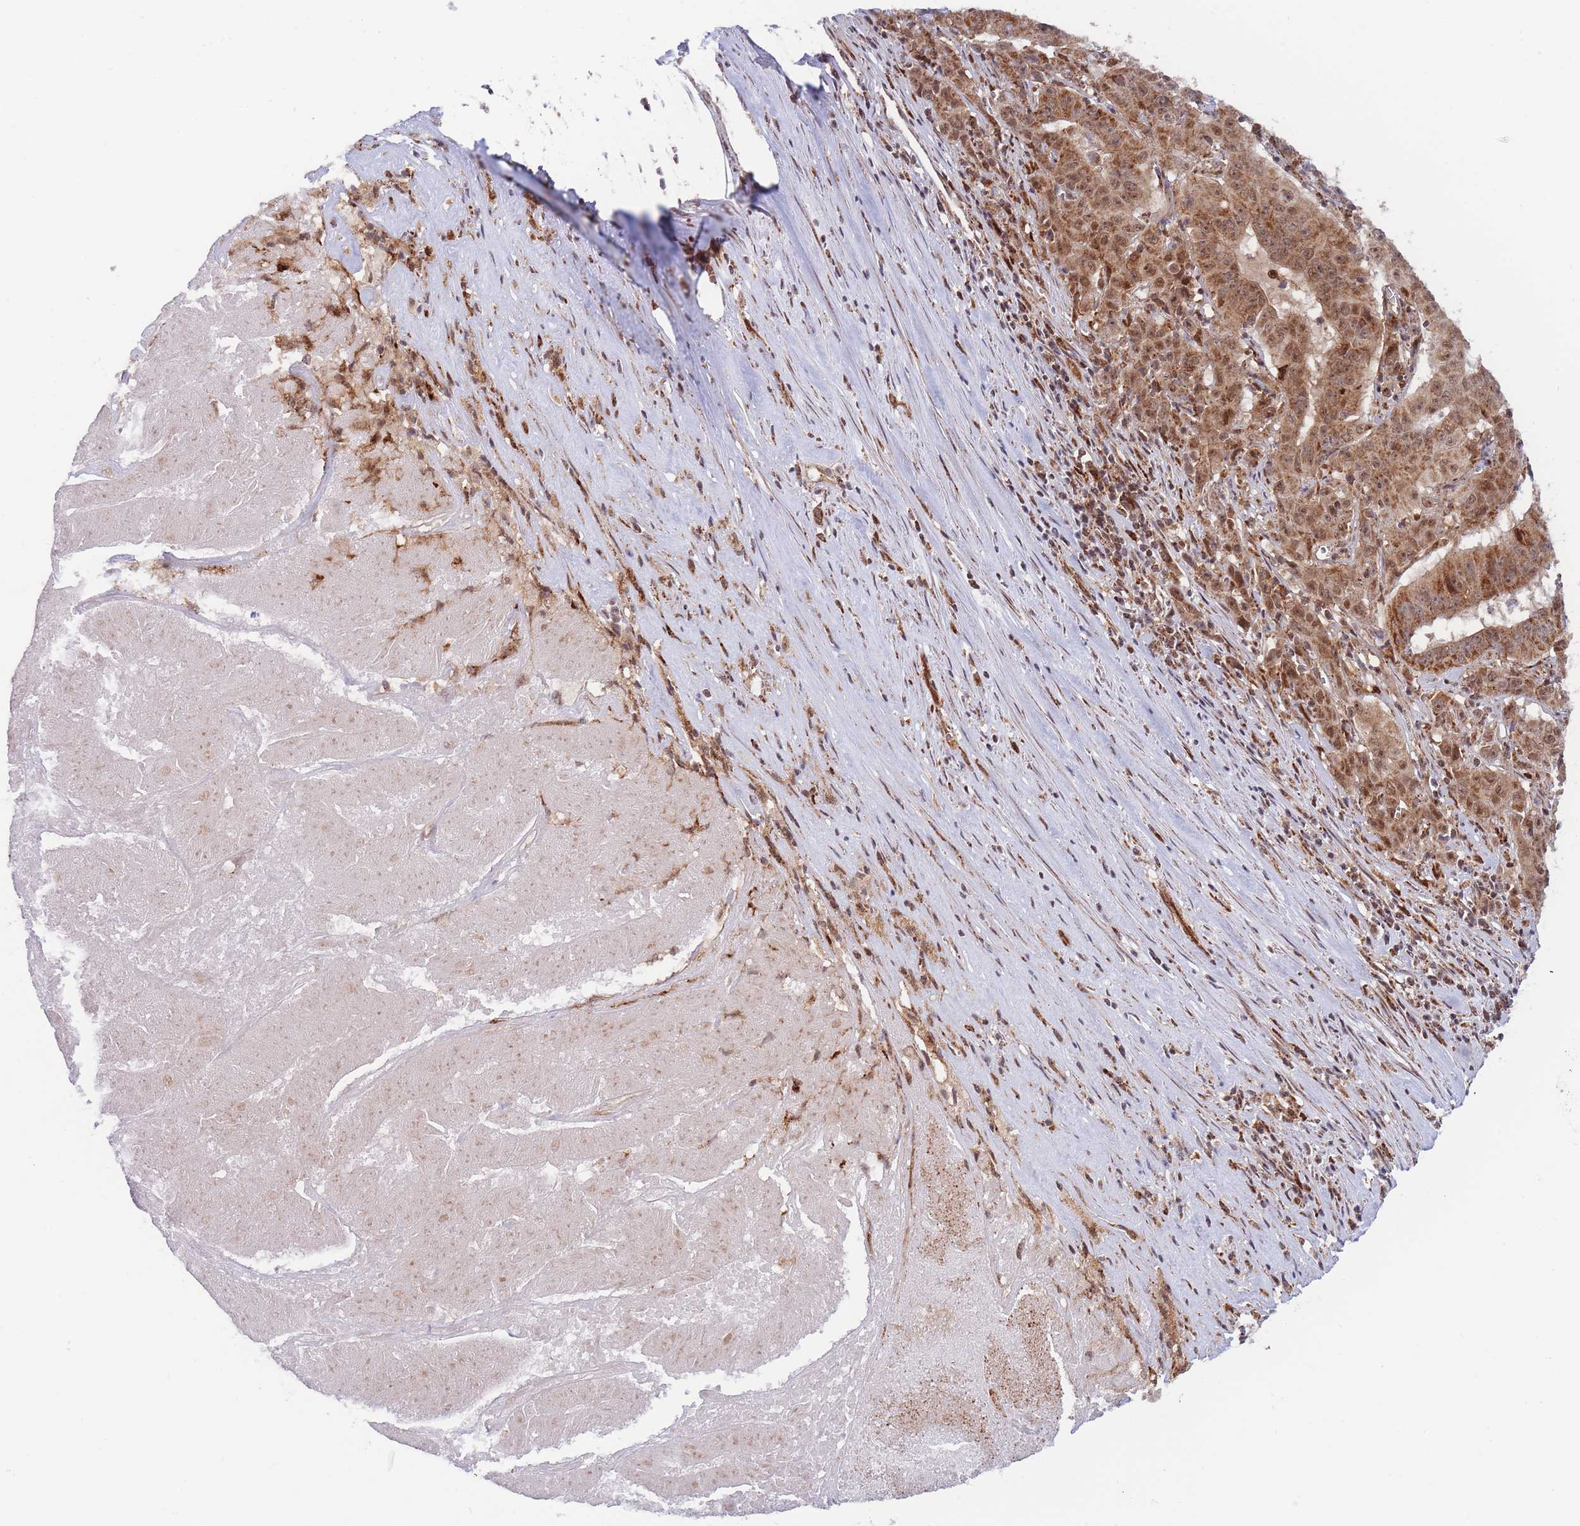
{"staining": {"intensity": "moderate", "quantity": ">75%", "location": "cytoplasmic/membranous,nuclear"}, "tissue": "pancreatic cancer", "cell_type": "Tumor cells", "image_type": "cancer", "snomed": [{"axis": "morphology", "description": "Adenocarcinoma, NOS"}, {"axis": "topography", "description": "Pancreas"}], "caption": "Adenocarcinoma (pancreatic) stained for a protein reveals moderate cytoplasmic/membranous and nuclear positivity in tumor cells. (Stains: DAB in brown, nuclei in blue, Microscopy: brightfield microscopy at high magnification).", "gene": "BOD1L1", "patient": {"sex": "male", "age": 63}}